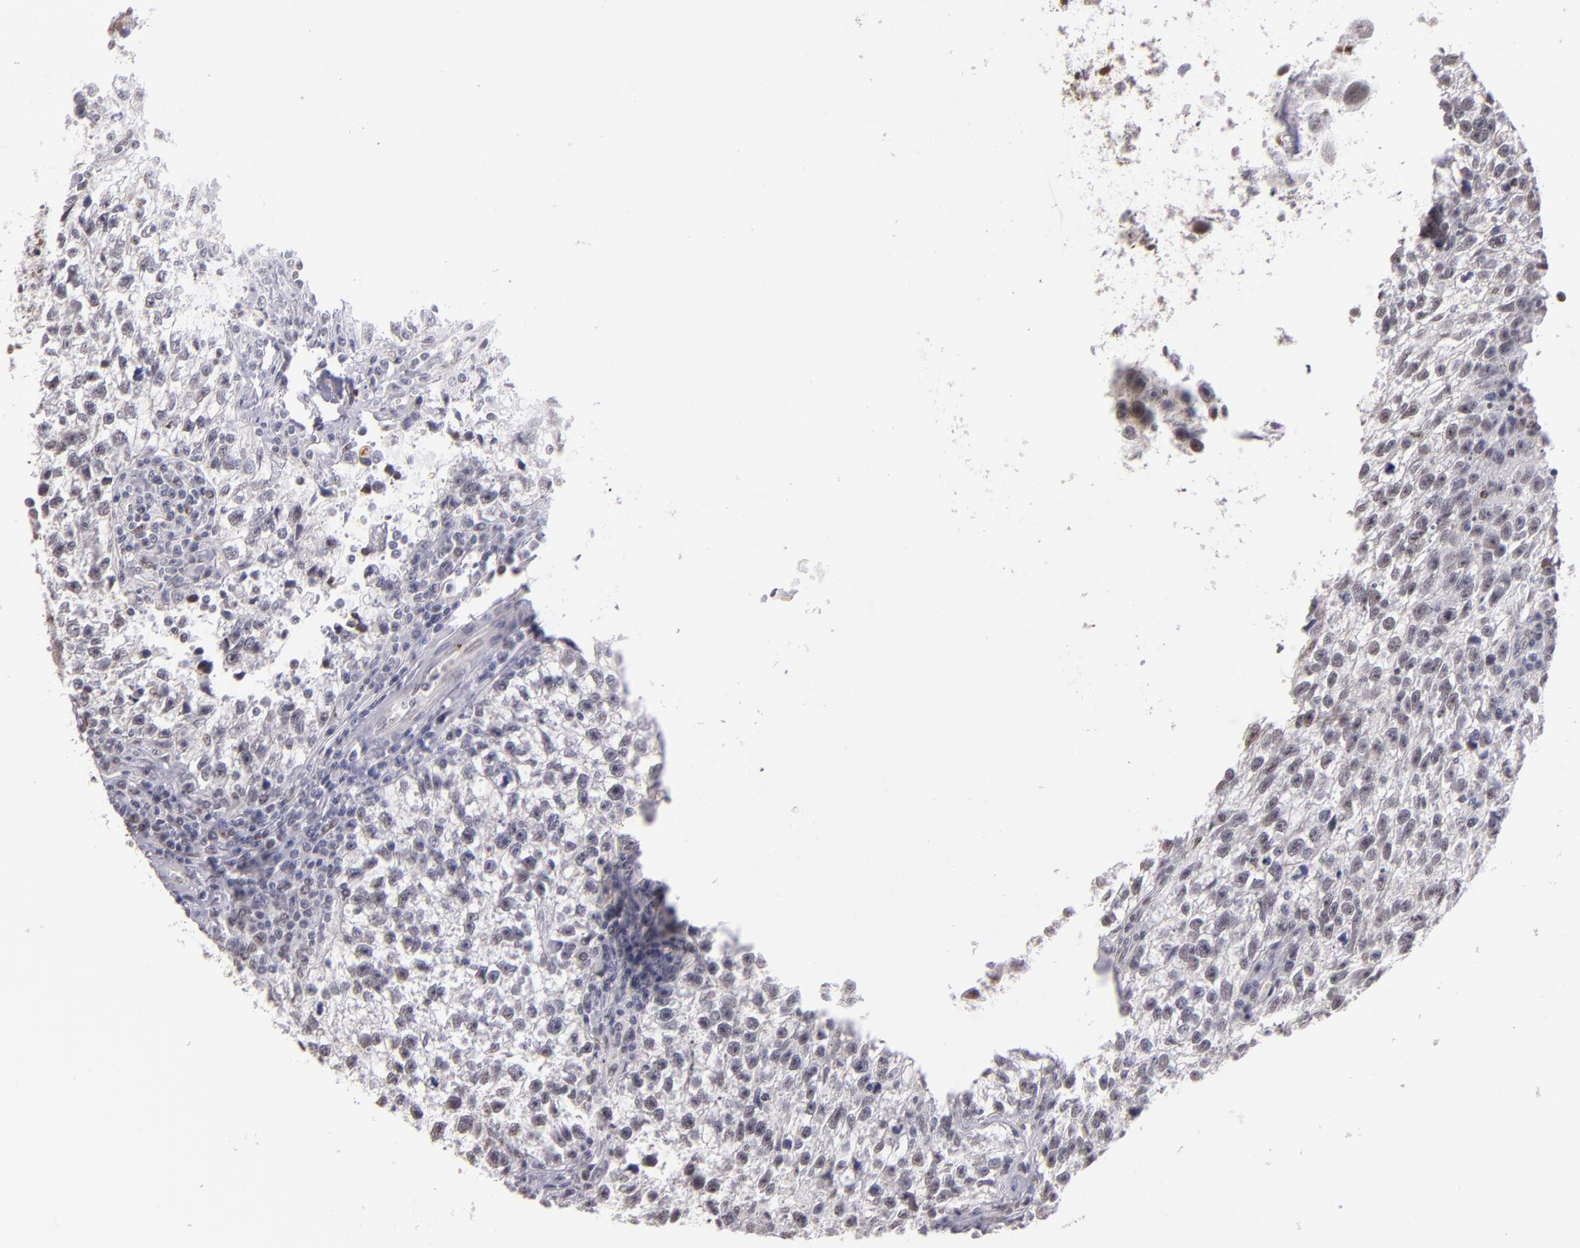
{"staining": {"intensity": "weak", "quantity": "<25%", "location": "nuclear"}, "tissue": "testis cancer", "cell_type": "Tumor cells", "image_type": "cancer", "snomed": [{"axis": "morphology", "description": "Seminoma, NOS"}, {"axis": "topography", "description": "Testis"}], "caption": "Immunohistochemistry micrograph of neoplastic tissue: testis cancer (seminoma) stained with DAB reveals no significant protein expression in tumor cells. The staining is performed using DAB brown chromogen with nuclei counter-stained in using hematoxylin.", "gene": "NCOR2", "patient": {"sex": "male", "age": 38}}